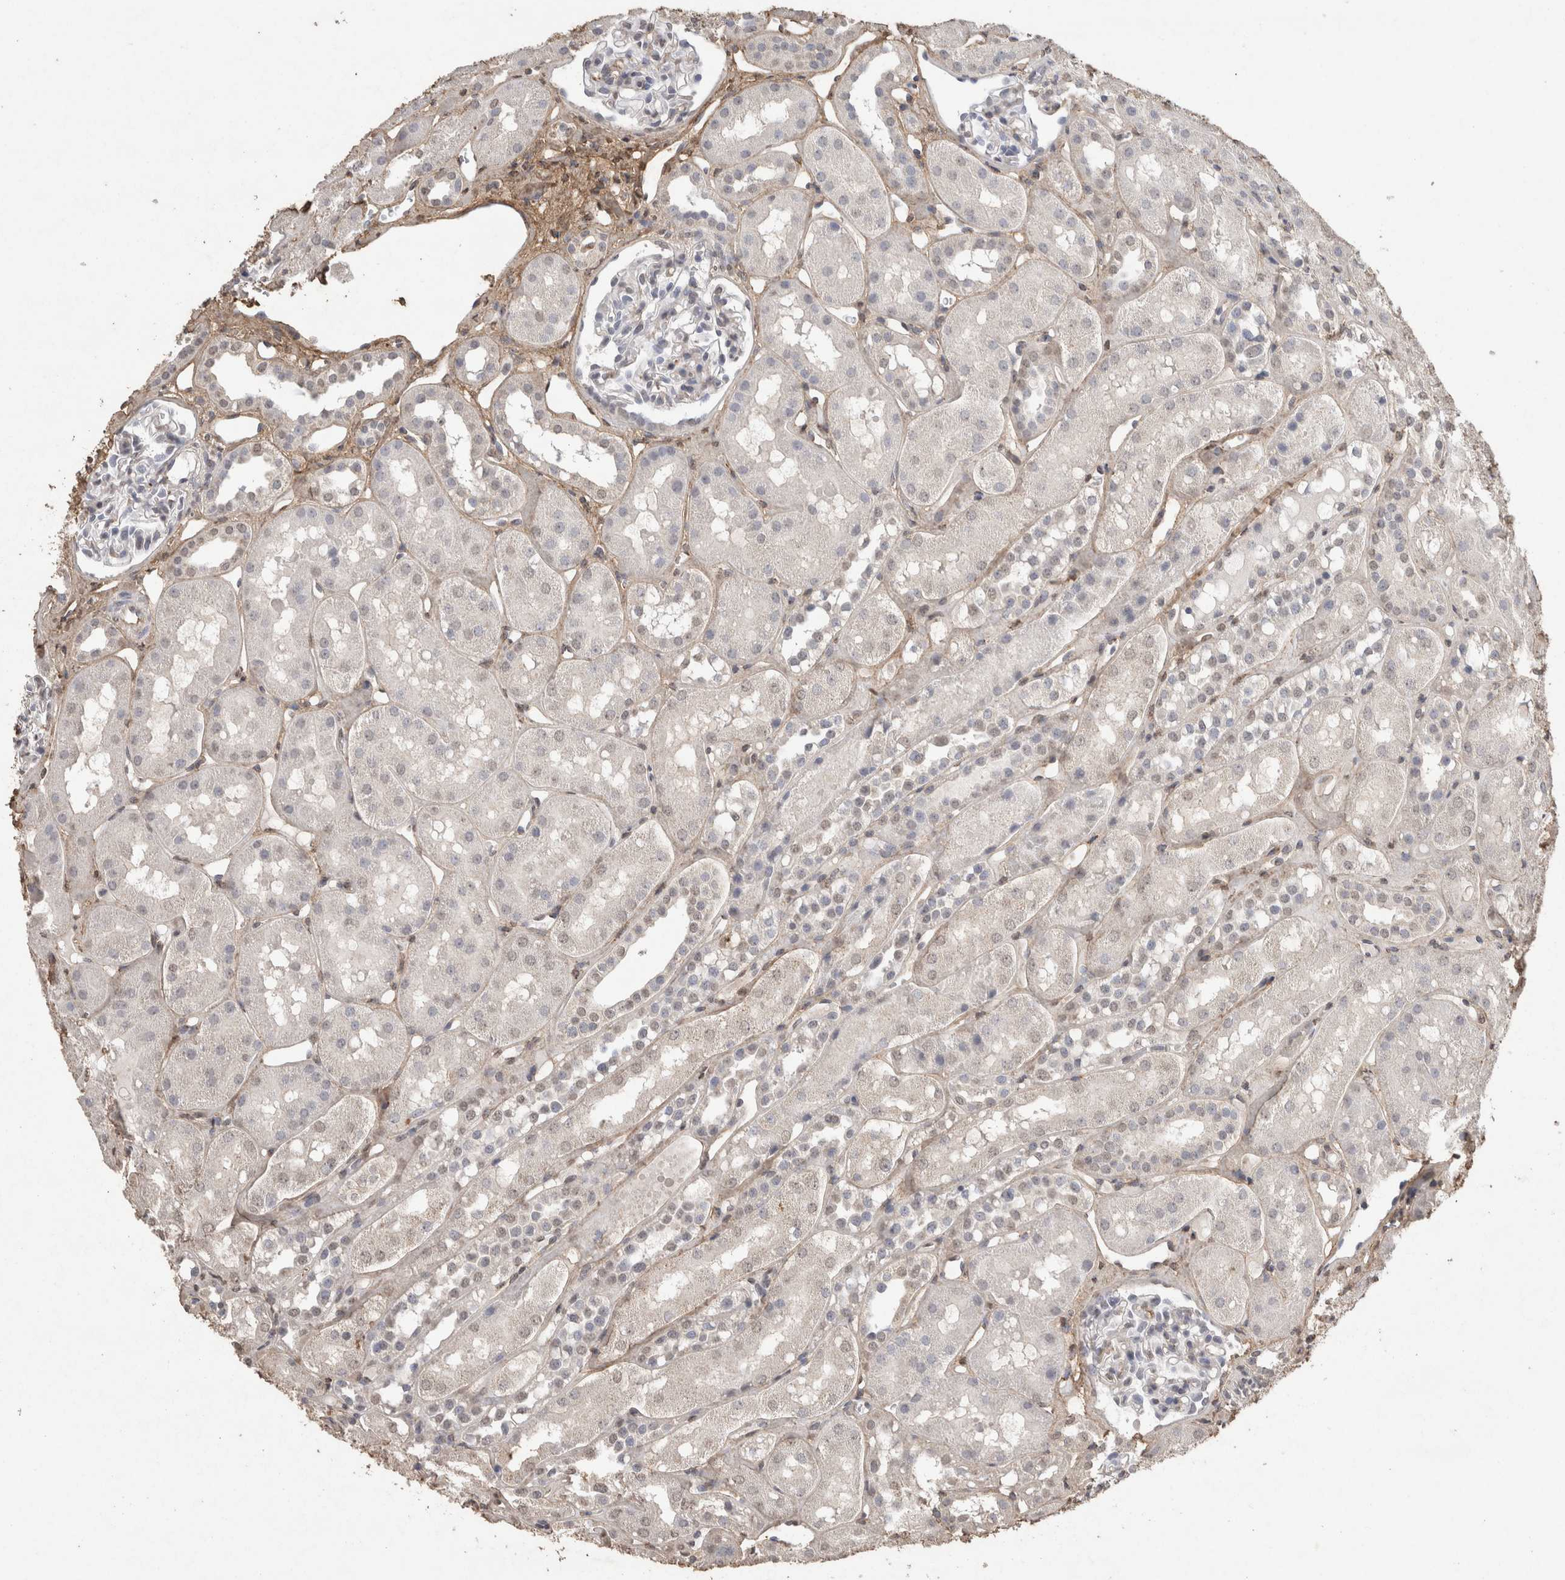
{"staining": {"intensity": "negative", "quantity": "none", "location": "none"}, "tissue": "kidney", "cell_type": "Cells in glomeruli", "image_type": "normal", "snomed": [{"axis": "morphology", "description": "Normal tissue, NOS"}, {"axis": "topography", "description": "Kidney"}], "caption": "Kidney stained for a protein using IHC demonstrates no staining cells in glomeruli.", "gene": "C1QTNF5", "patient": {"sex": "male", "age": 16}}